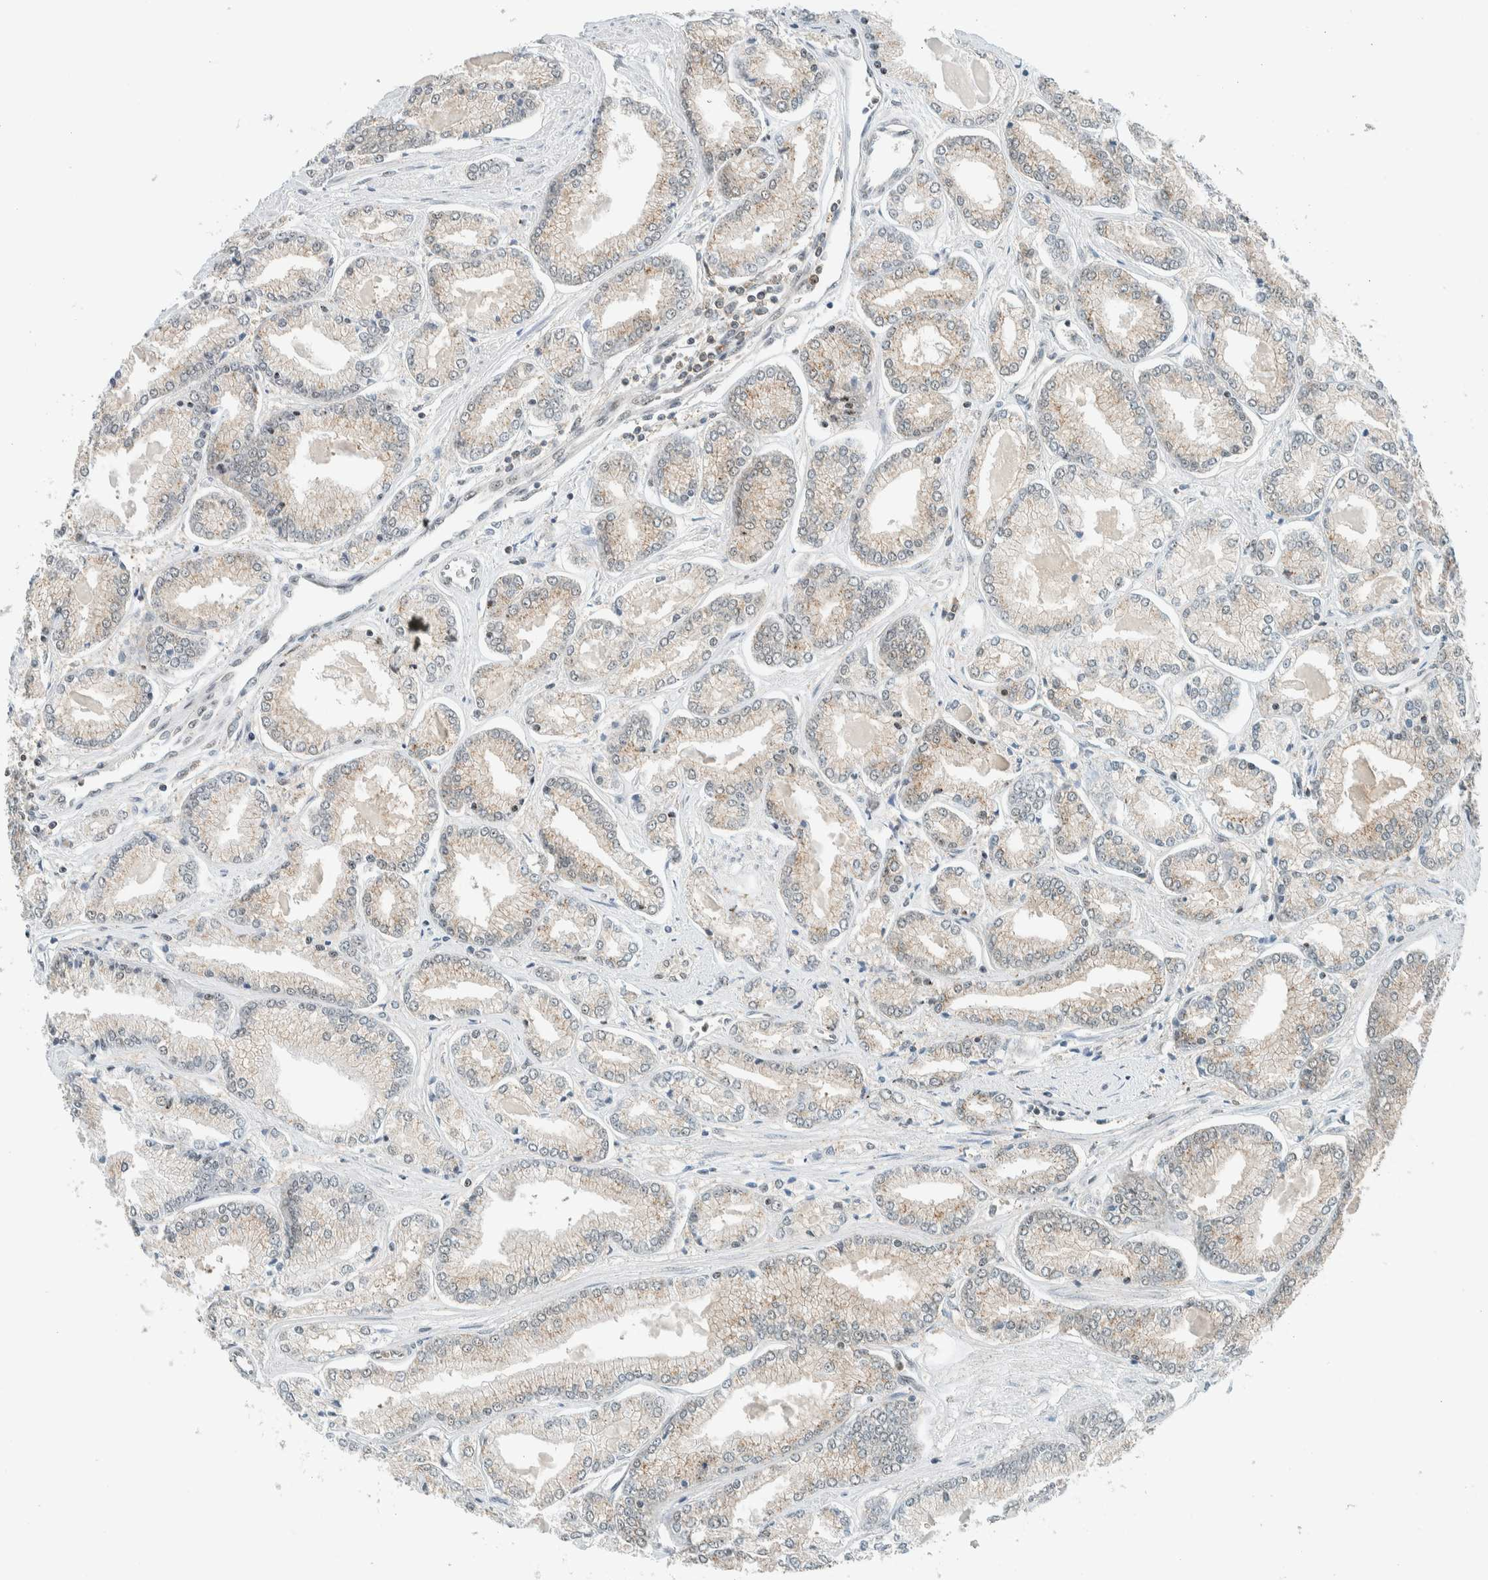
{"staining": {"intensity": "weak", "quantity": "25%-75%", "location": "cytoplasmic/membranous"}, "tissue": "prostate cancer", "cell_type": "Tumor cells", "image_type": "cancer", "snomed": [{"axis": "morphology", "description": "Adenocarcinoma, Low grade"}, {"axis": "topography", "description": "Prostate"}], "caption": "A micrograph of human prostate low-grade adenocarcinoma stained for a protein shows weak cytoplasmic/membranous brown staining in tumor cells.", "gene": "CYSRT1", "patient": {"sex": "male", "age": 52}}